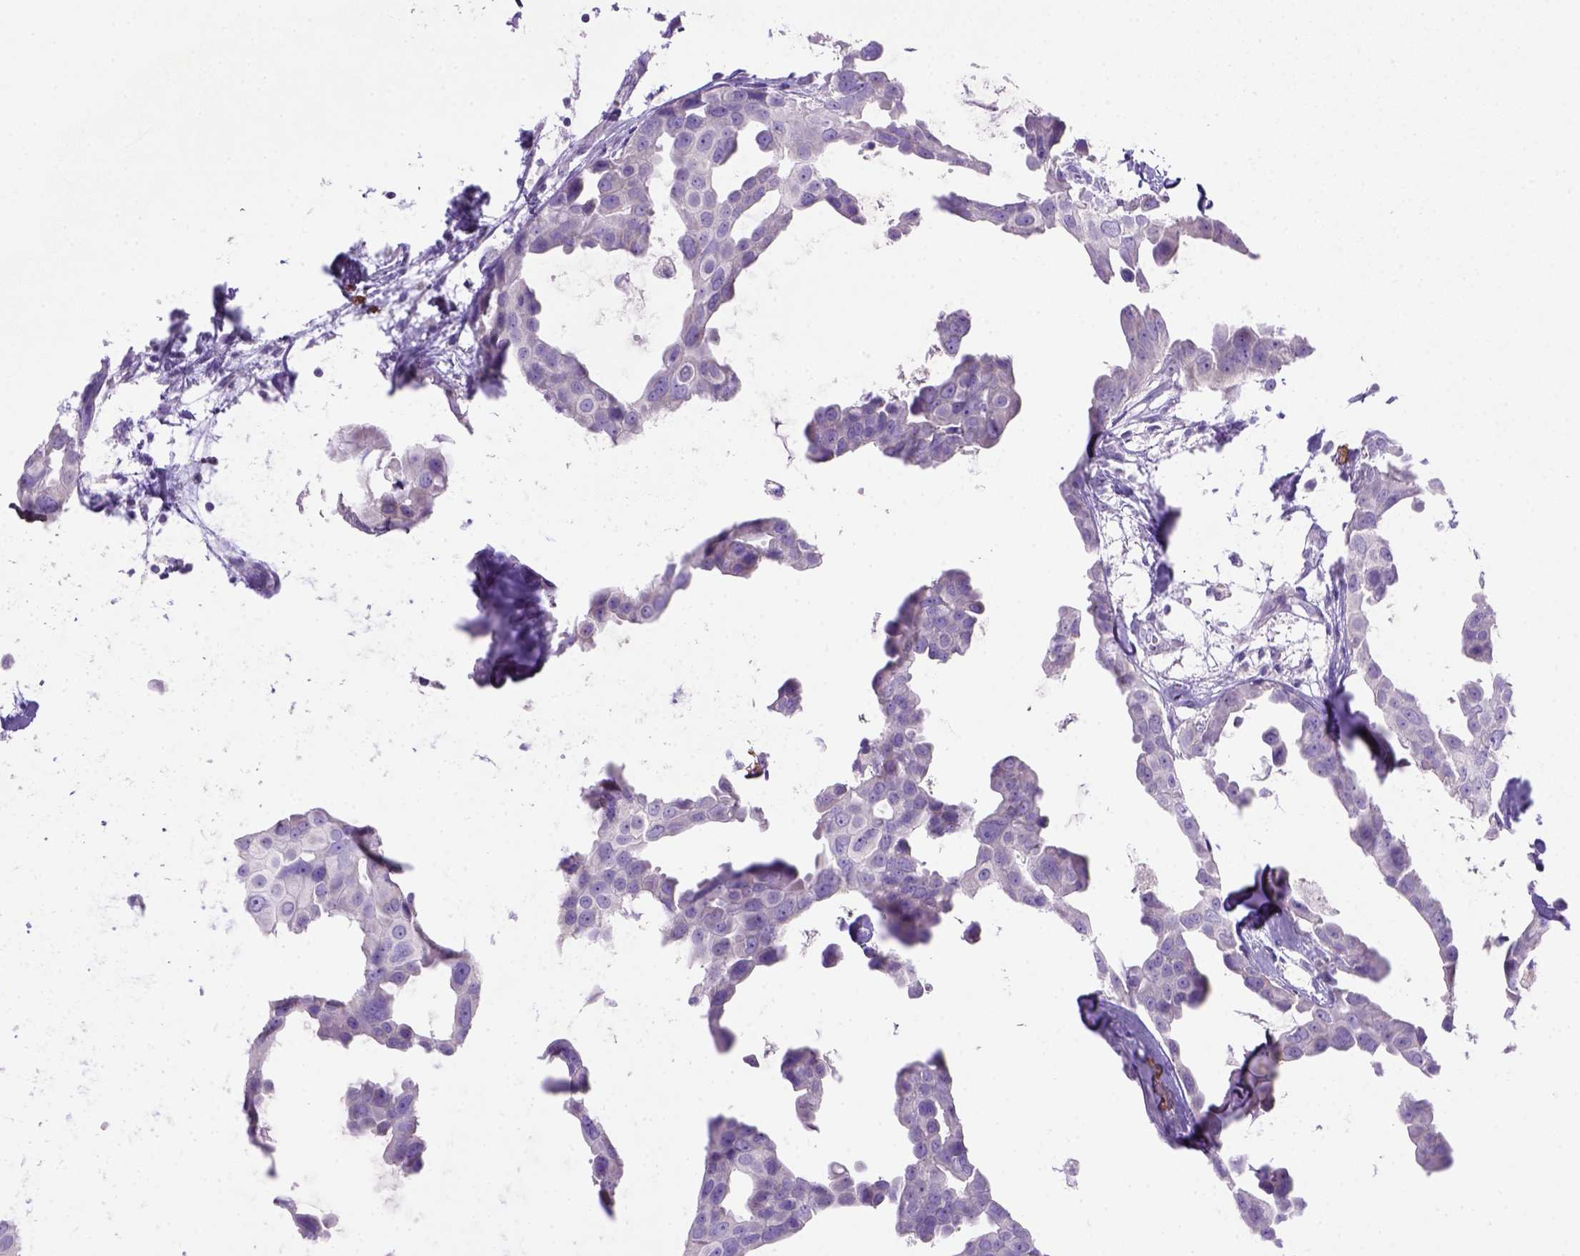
{"staining": {"intensity": "negative", "quantity": "none", "location": "none"}, "tissue": "breast cancer", "cell_type": "Tumor cells", "image_type": "cancer", "snomed": [{"axis": "morphology", "description": "Duct carcinoma"}, {"axis": "topography", "description": "Breast"}], "caption": "The immunohistochemistry histopathology image has no significant staining in tumor cells of breast cancer tissue.", "gene": "SIRPD", "patient": {"sex": "female", "age": 38}}